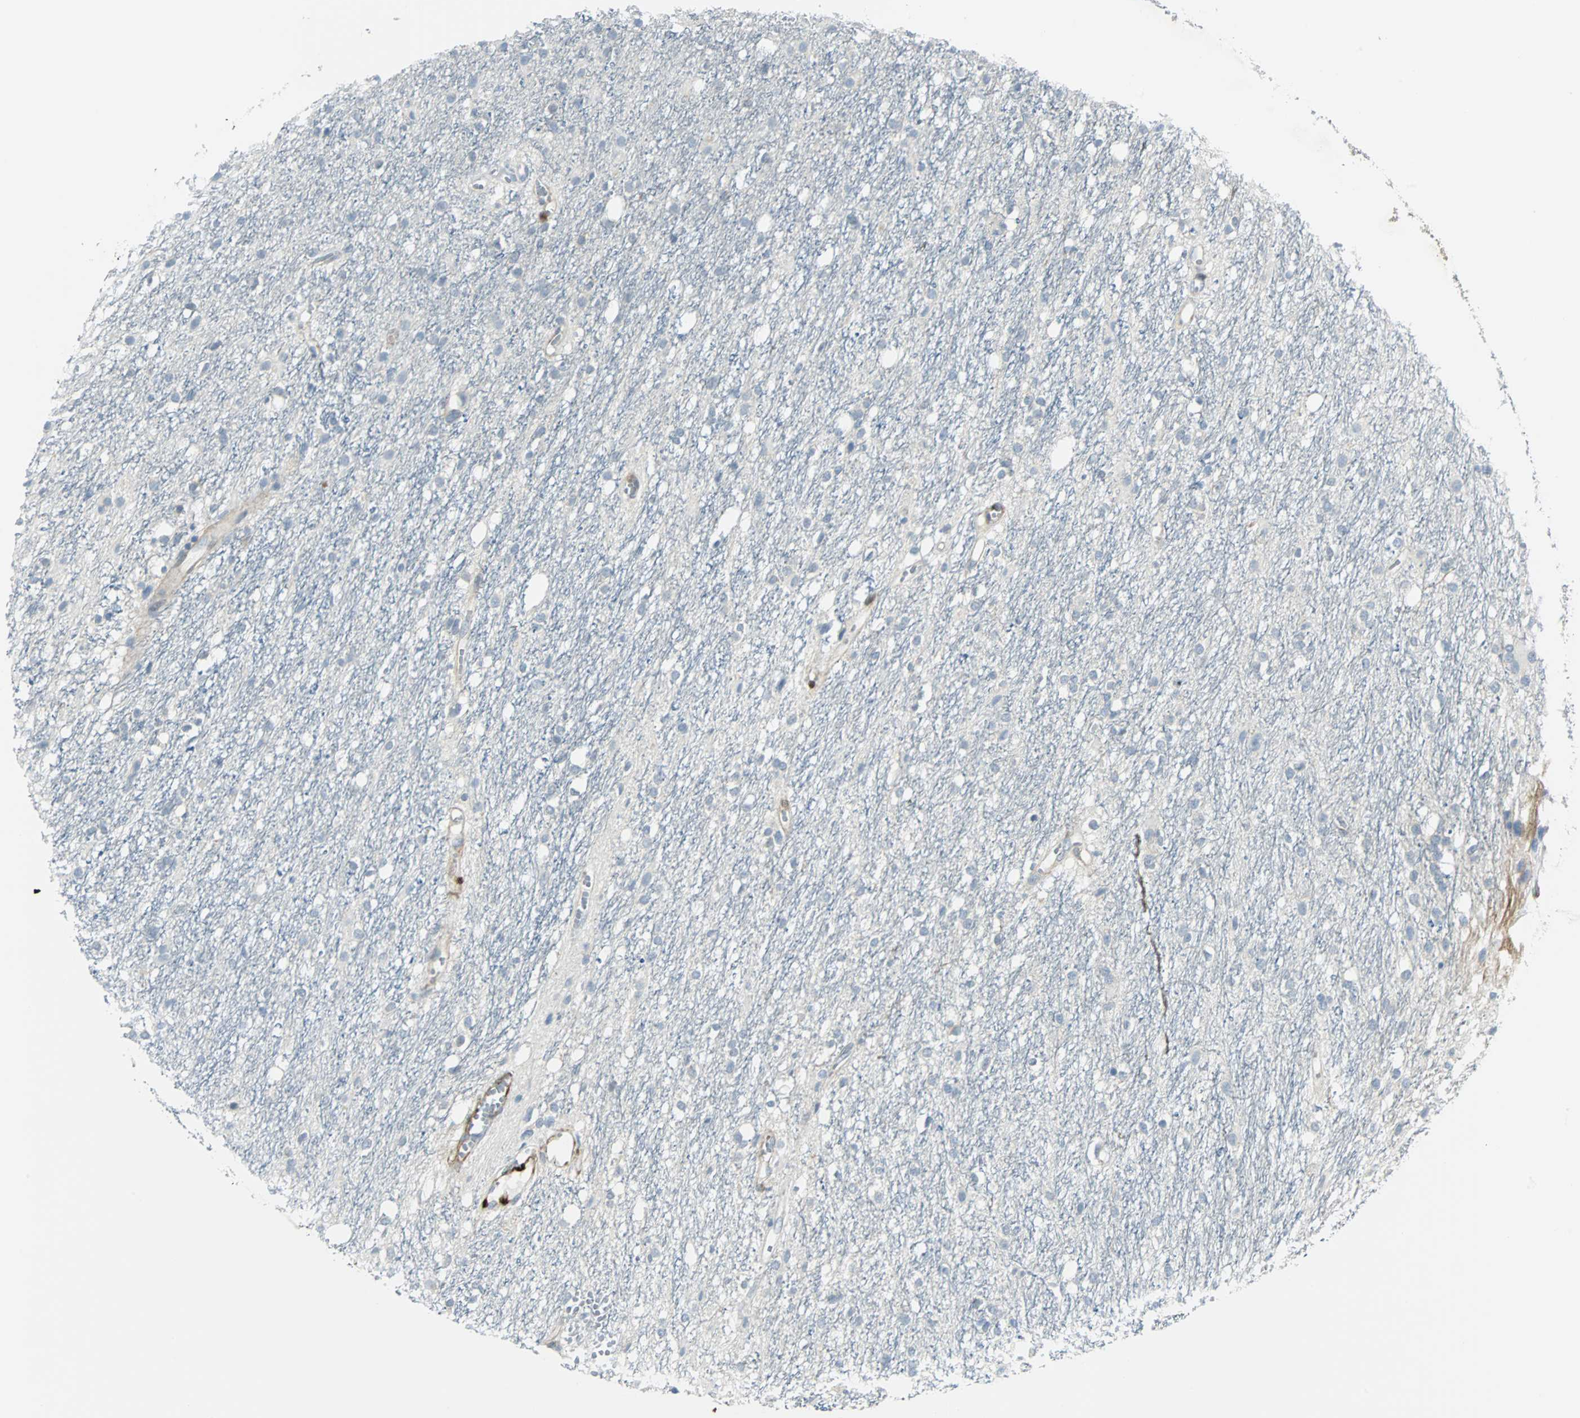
{"staining": {"intensity": "negative", "quantity": "none", "location": "none"}, "tissue": "glioma", "cell_type": "Tumor cells", "image_type": "cancer", "snomed": [{"axis": "morphology", "description": "Glioma, malignant, High grade"}, {"axis": "topography", "description": "Brain"}], "caption": "The histopathology image displays no significant positivity in tumor cells of glioma.", "gene": "FHL2", "patient": {"sex": "female", "age": 59}}